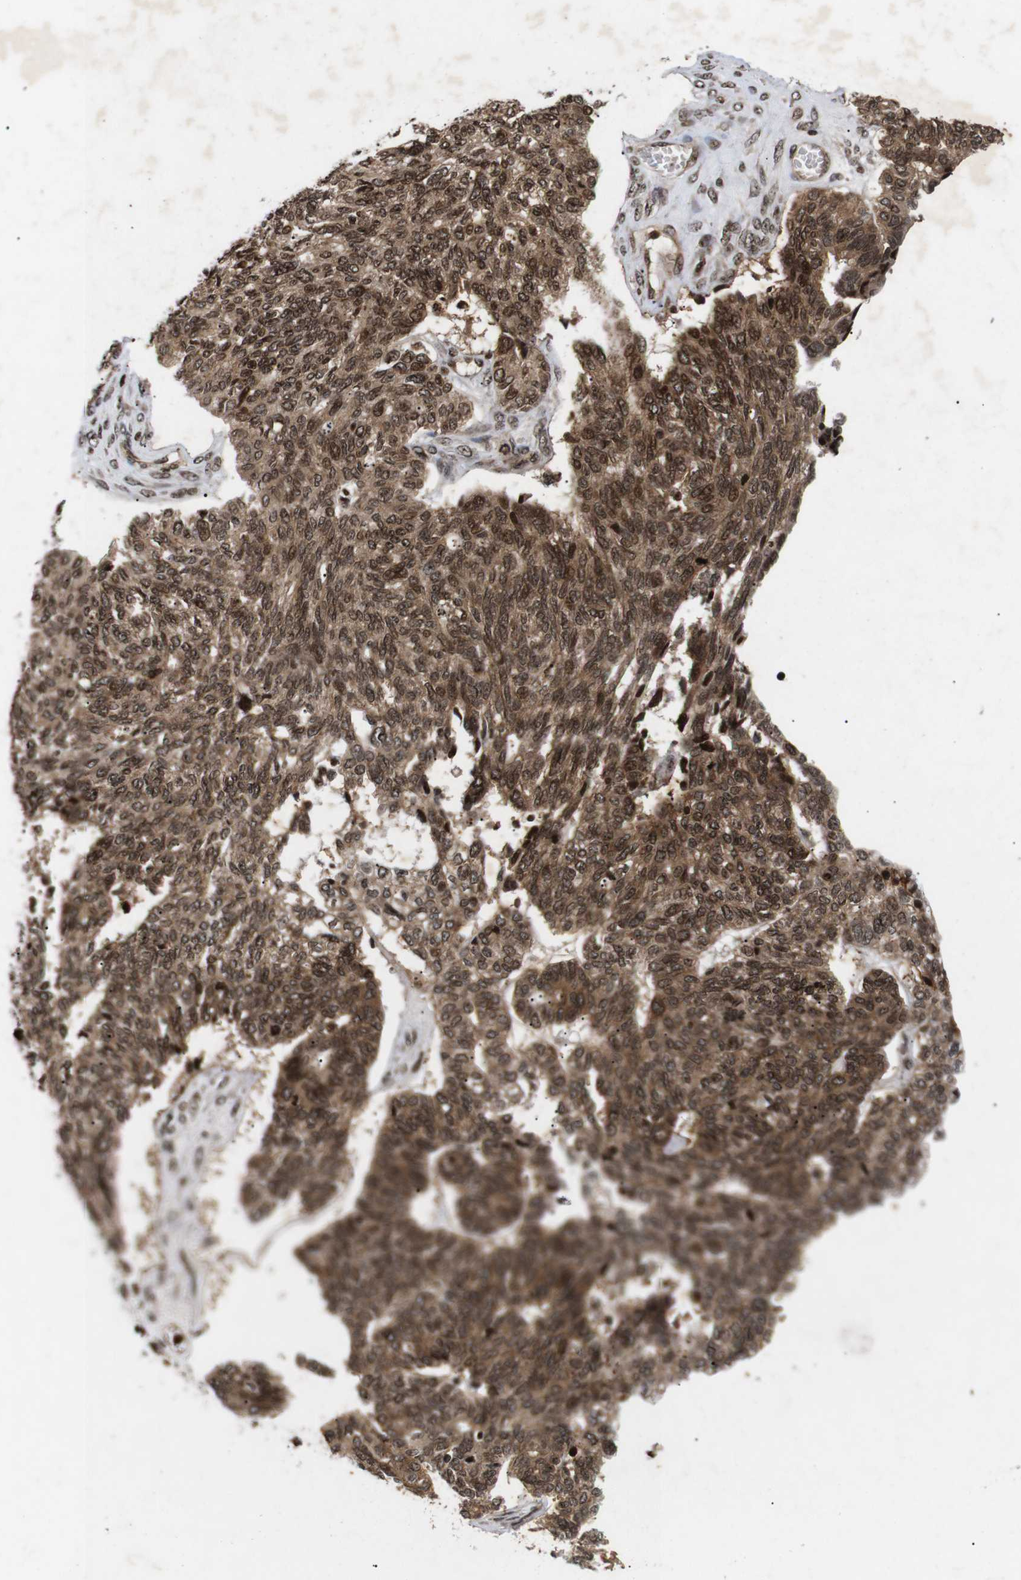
{"staining": {"intensity": "moderate", "quantity": ">75%", "location": "cytoplasmic/membranous,nuclear"}, "tissue": "ovarian cancer", "cell_type": "Tumor cells", "image_type": "cancer", "snomed": [{"axis": "morphology", "description": "Cystadenocarcinoma, serous, NOS"}, {"axis": "topography", "description": "Ovary"}], "caption": "Protein expression analysis of ovarian serous cystadenocarcinoma exhibits moderate cytoplasmic/membranous and nuclear positivity in about >75% of tumor cells. (DAB (3,3'-diaminobenzidine) IHC, brown staining for protein, blue staining for nuclei).", "gene": "KIF23", "patient": {"sex": "female", "age": 79}}